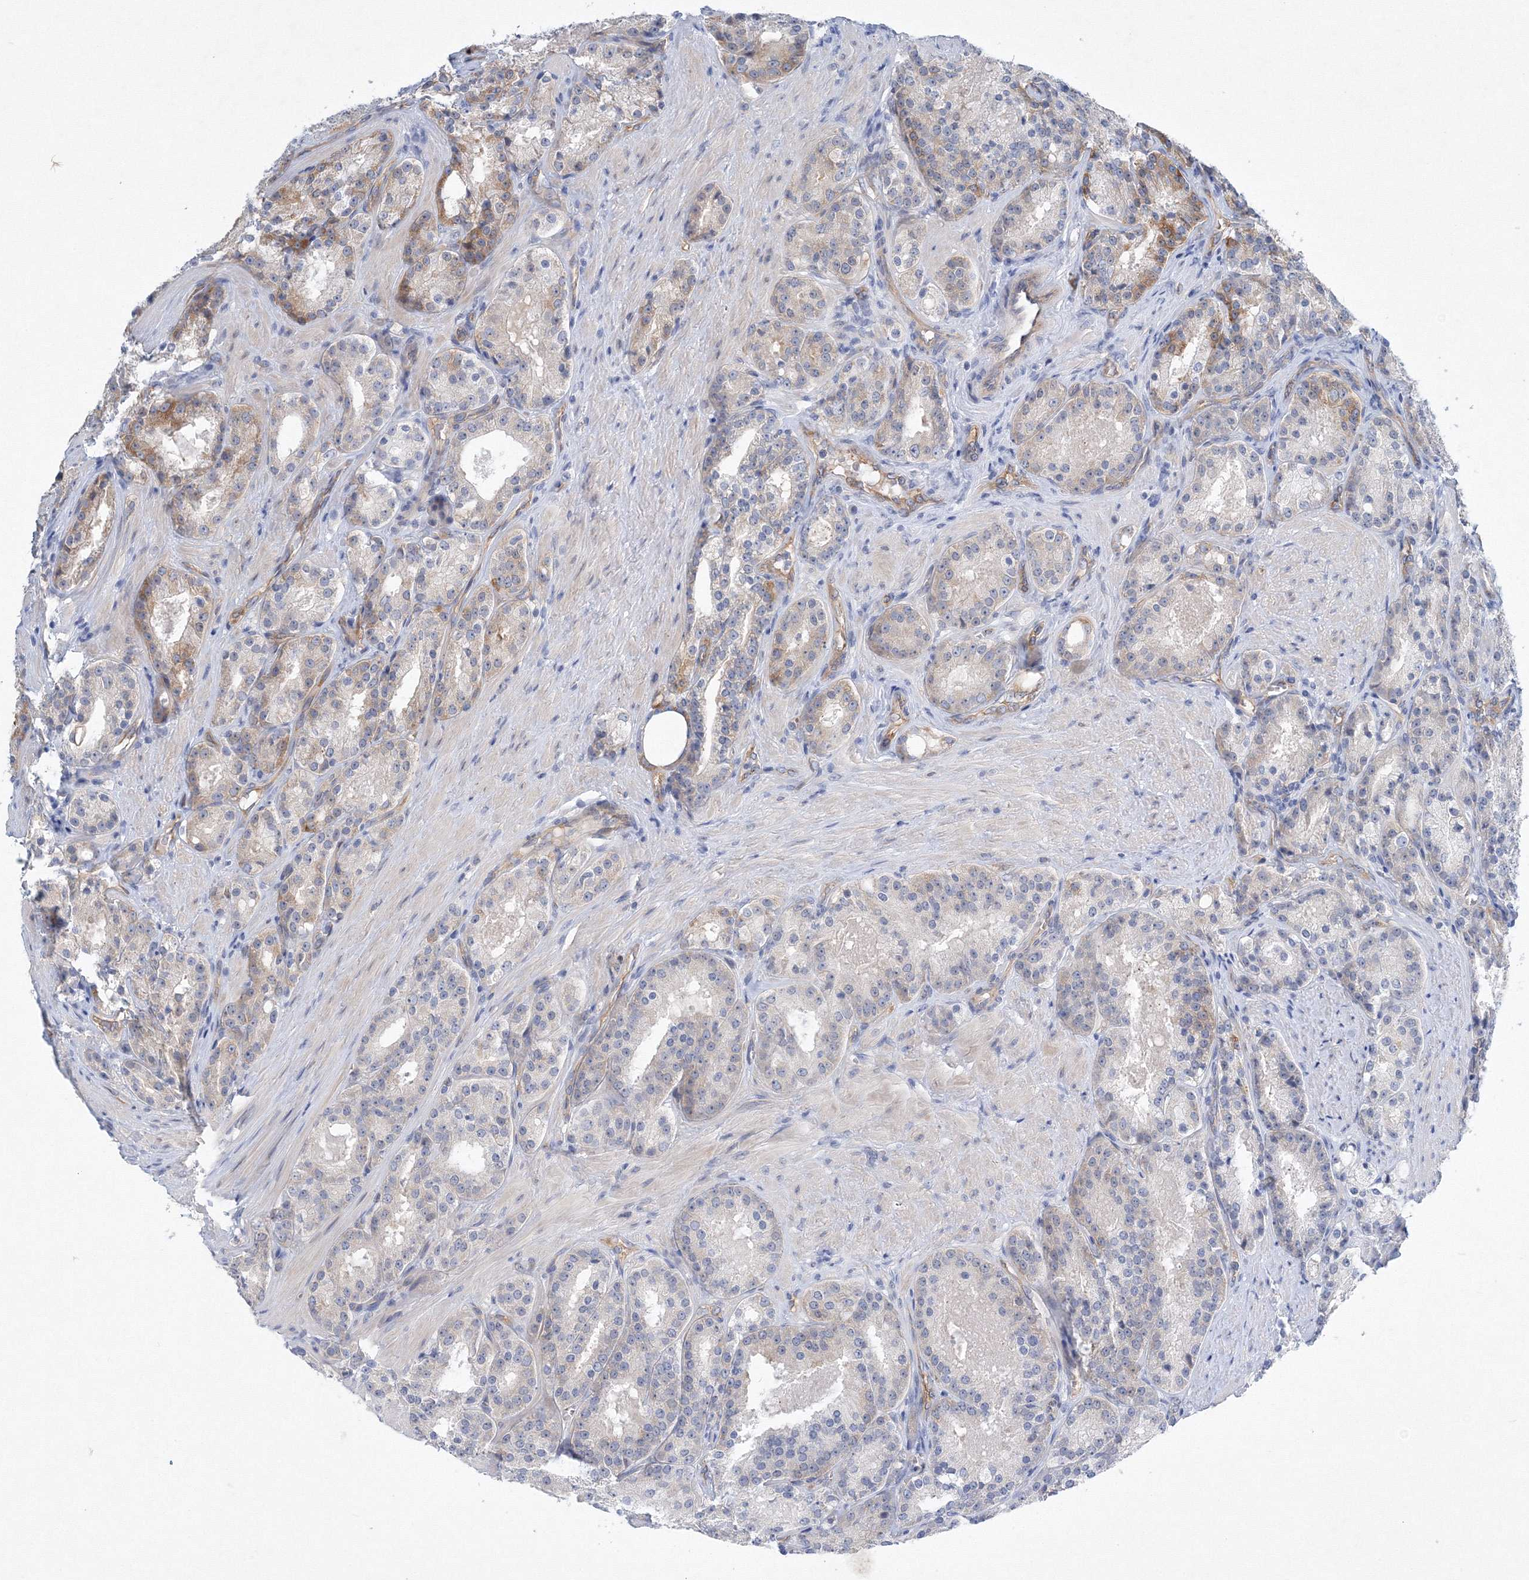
{"staining": {"intensity": "weak", "quantity": "<25%", "location": "cytoplasmic/membranous"}, "tissue": "prostate cancer", "cell_type": "Tumor cells", "image_type": "cancer", "snomed": [{"axis": "morphology", "description": "Adenocarcinoma, High grade"}, {"axis": "topography", "description": "Prostate"}], "caption": "An image of prostate cancer stained for a protein shows no brown staining in tumor cells.", "gene": "TANC1", "patient": {"sex": "male", "age": 60}}